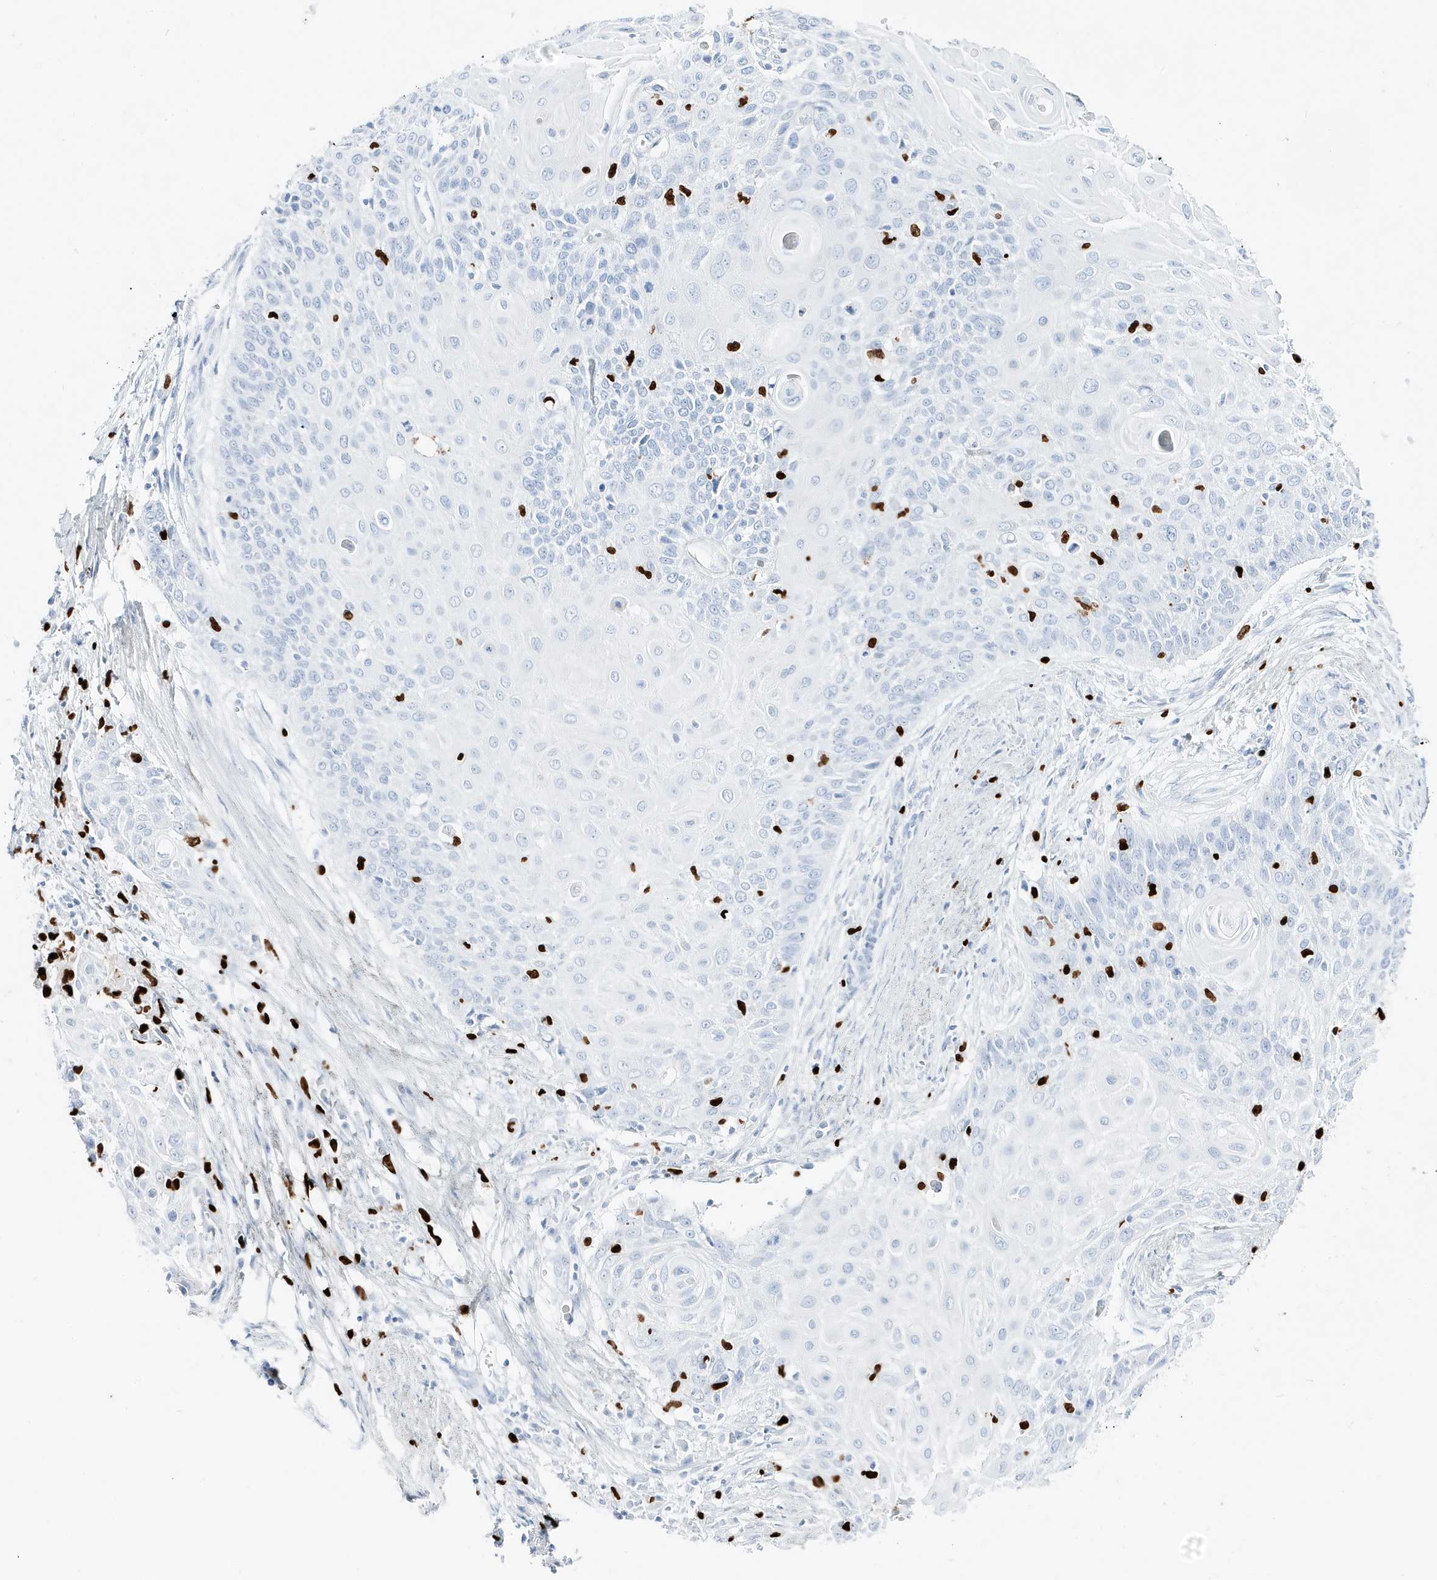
{"staining": {"intensity": "negative", "quantity": "none", "location": "none"}, "tissue": "cervical cancer", "cell_type": "Tumor cells", "image_type": "cancer", "snomed": [{"axis": "morphology", "description": "Squamous cell carcinoma, NOS"}, {"axis": "topography", "description": "Cervix"}], "caption": "Tumor cells show no significant positivity in cervical cancer. (Brightfield microscopy of DAB (3,3'-diaminobenzidine) immunohistochemistry at high magnification).", "gene": "MNDA", "patient": {"sex": "female", "age": 39}}